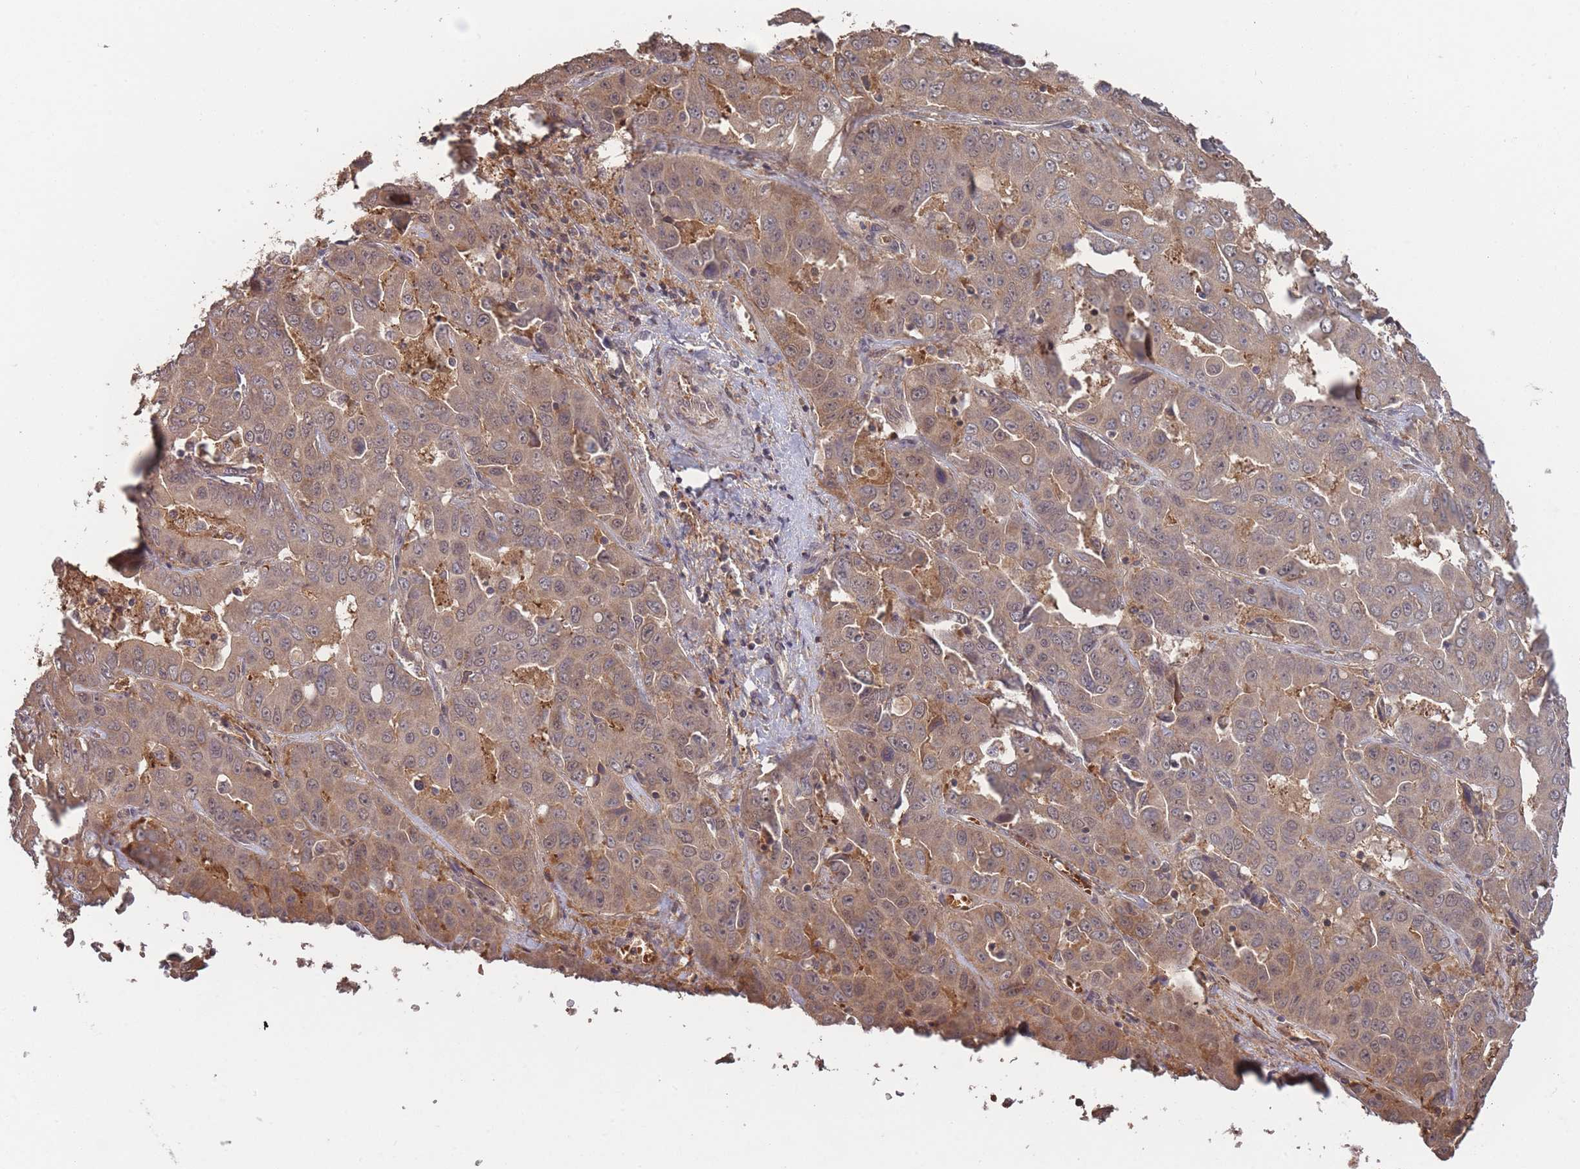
{"staining": {"intensity": "moderate", "quantity": ">75%", "location": "cytoplasmic/membranous"}, "tissue": "liver cancer", "cell_type": "Tumor cells", "image_type": "cancer", "snomed": [{"axis": "morphology", "description": "Cholangiocarcinoma"}, {"axis": "topography", "description": "Liver"}], "caption": "High-magnification brightfield microscopy of liver cholangiocarcinoma stained with DAB (3,3'-diaminobenzidine) (brown) and counterstained with hematoxylin (blue). tumor cells exhibit moderate cytoplasmic/membranous staining is identified in approximately>75% of cells.", "gene": "SF3B1", "patient": {"sex": "female", "age": 52}}